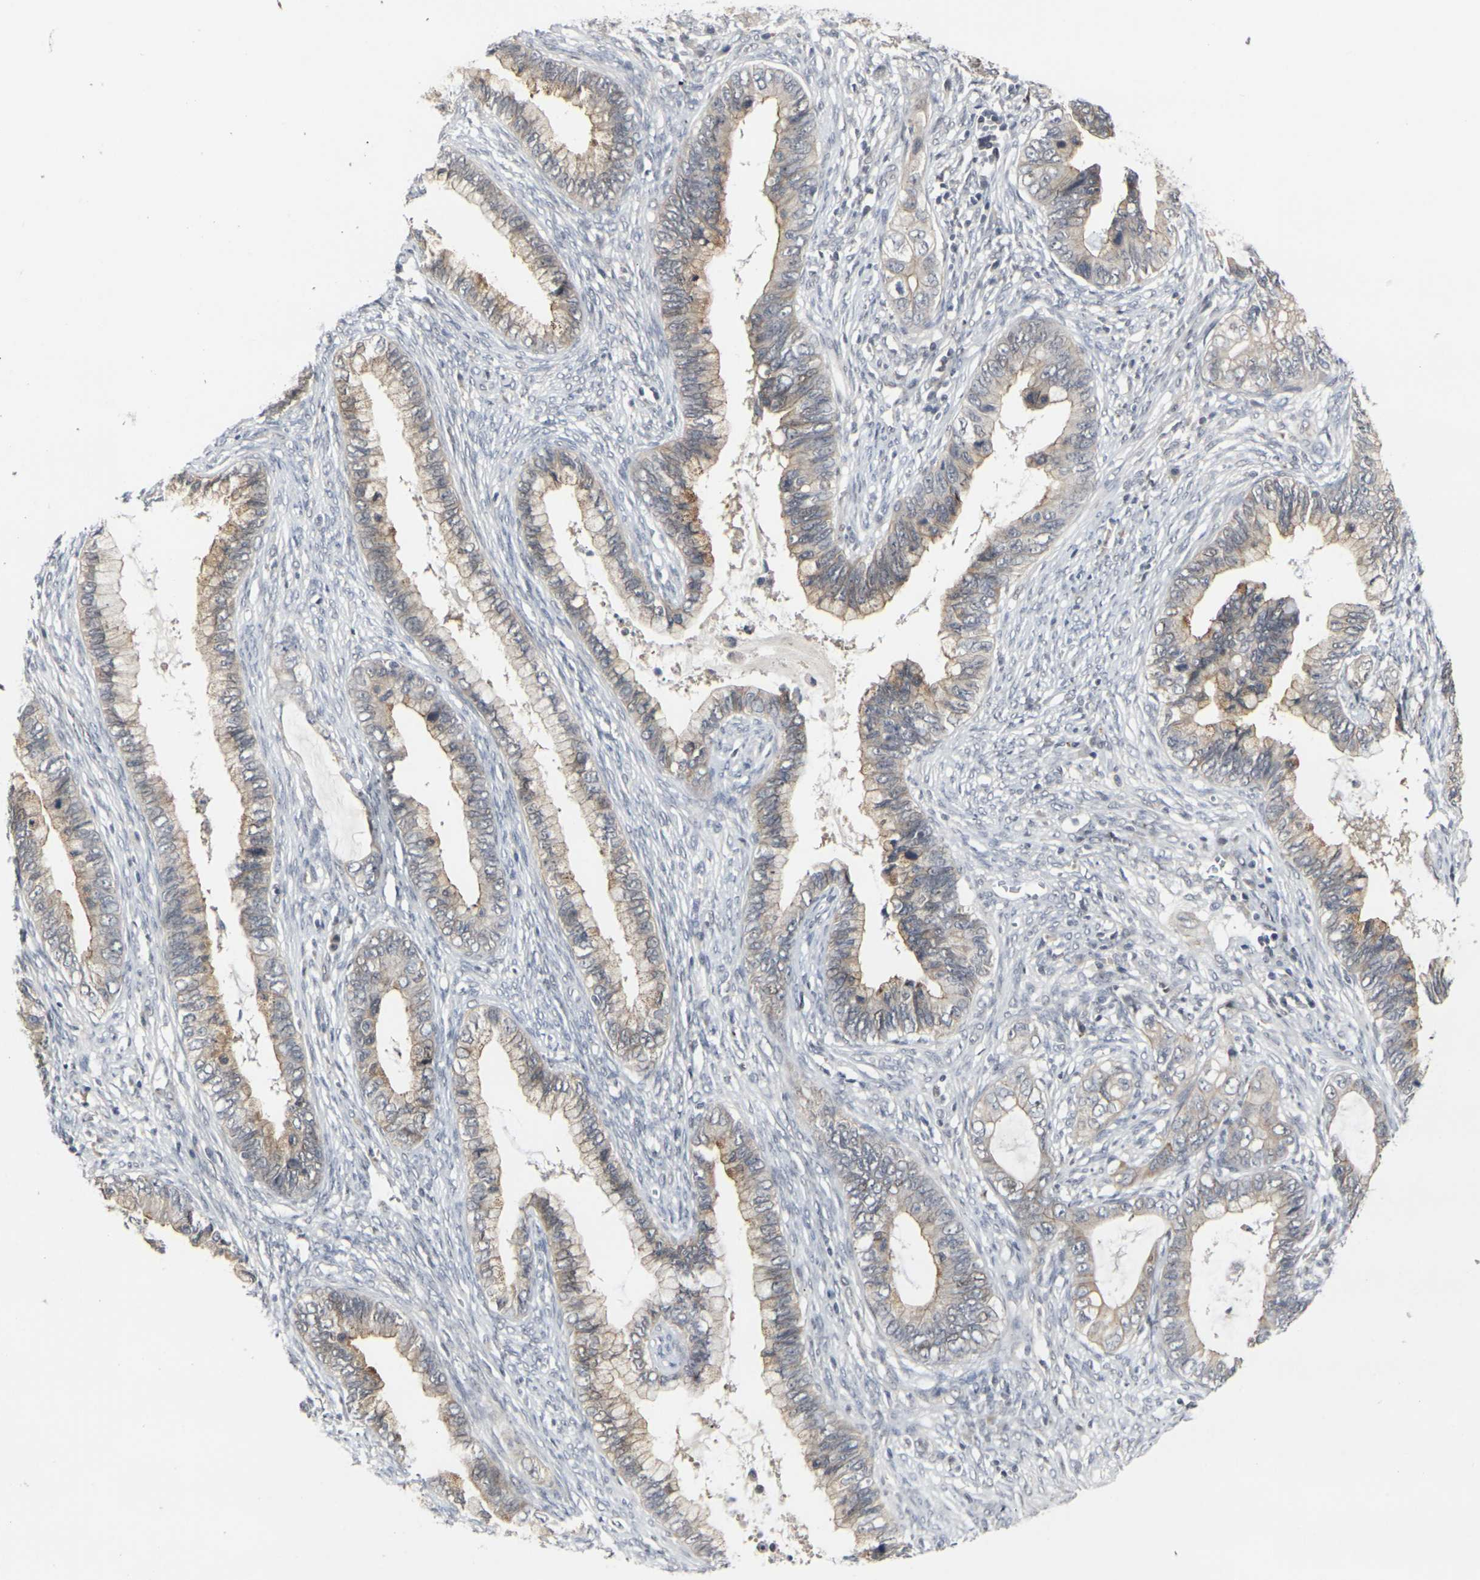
{"staining": {"intensity": "weak", "quantity": ">75%", "location": "cytoplasmic/membranous"}, "tissue": "cervical cancer", "cell_type": "Tumor cells", "image_type": "cancer", "snomed": [{"axis": "morphology", "description": "Adenocarcinoma, NOS"}, {"axis": "topography", "description": "Cervix"}], "caption": "Adenocarcinoma (cervical) tissue displays weak cytoplasmic/membranous positivity in about >75% of tumor cells", "gene": "GPR19", "patient": {"sex": "female", "age": 44}}